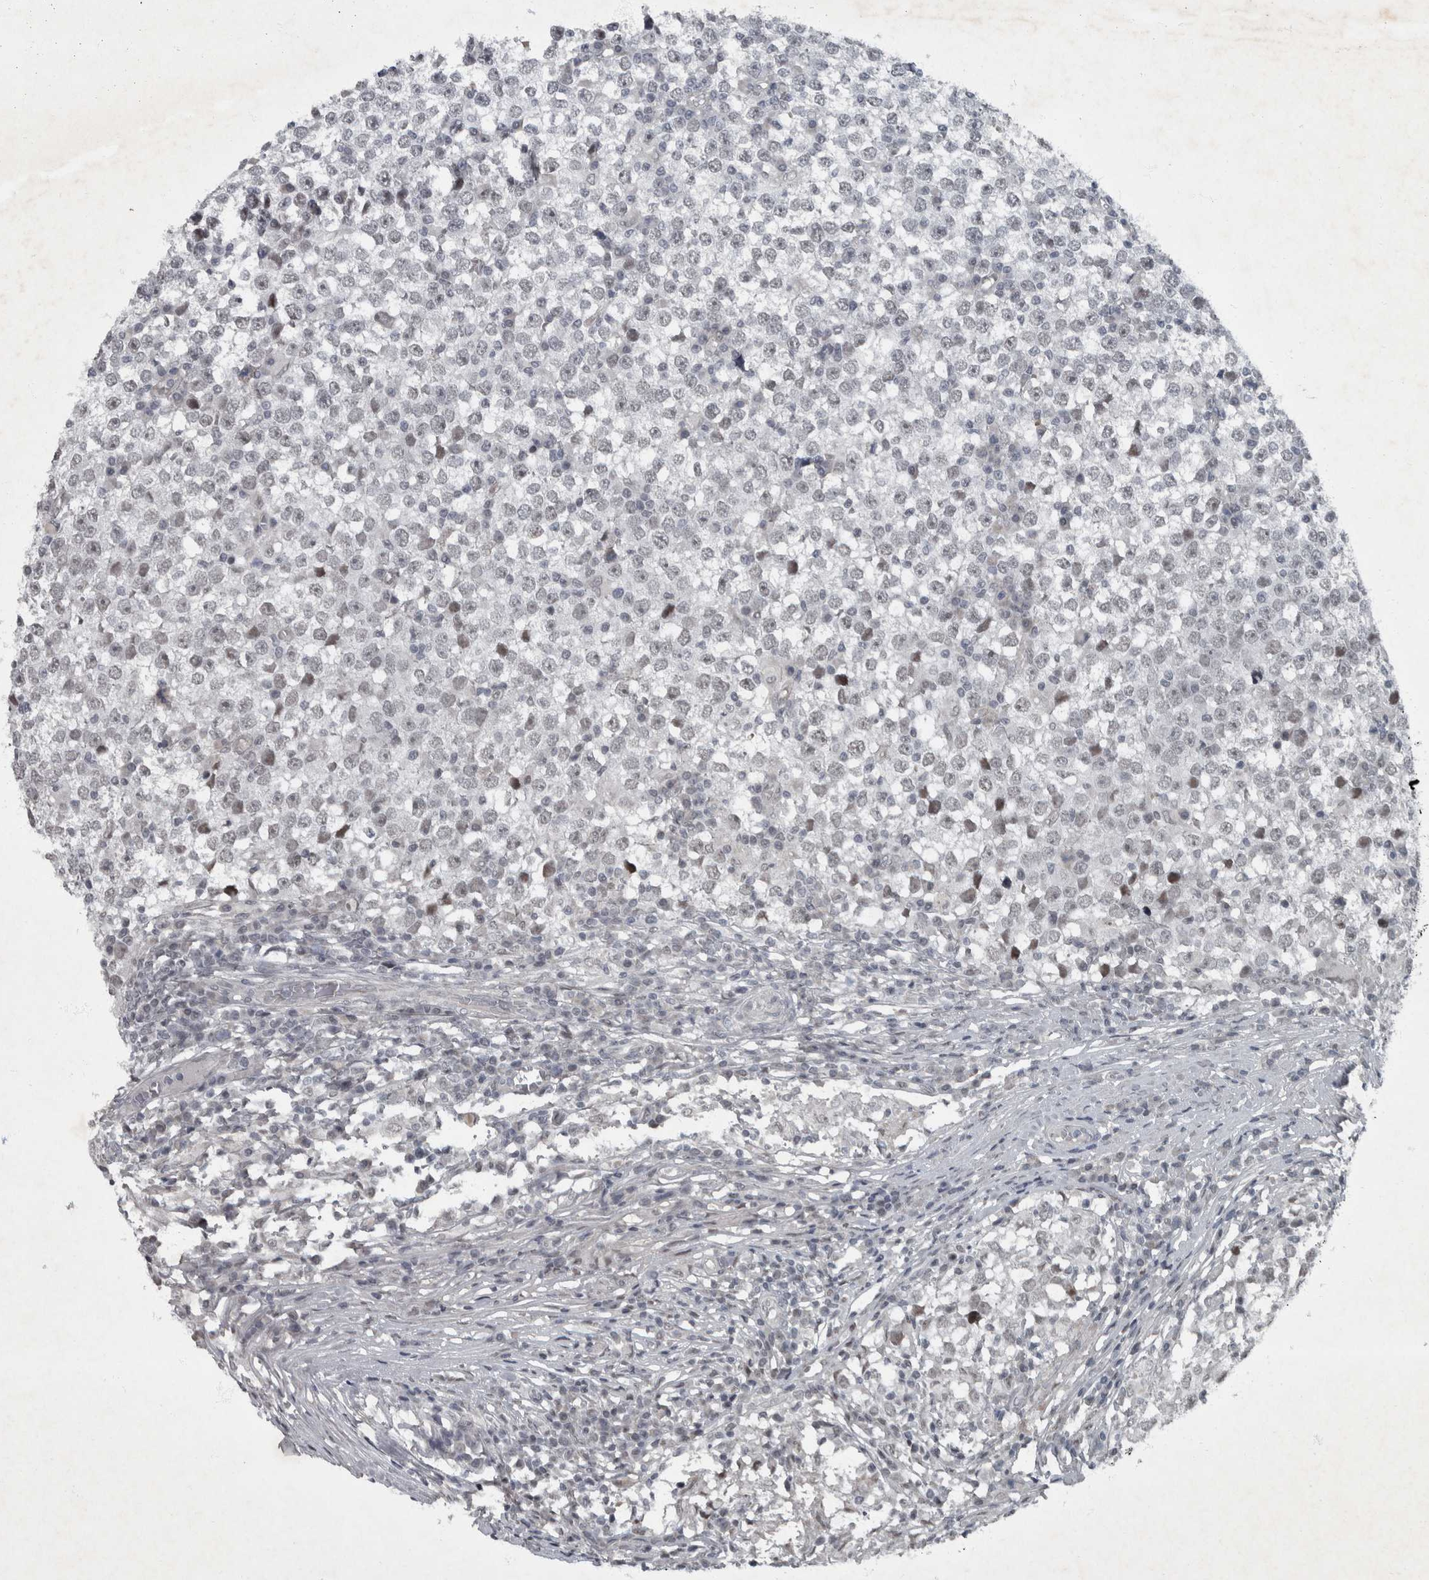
{"staining": {"intensity": "weak", "quantity": "<25%", "location": "nuclear"}, "tissue": "testis cancer", "cell_type": "Tumor cells", "image_type": "cancer", "snomed": [{"axis": "morphology", "description": "Seminoma, NOS"}, {"axis": "topography", "description": "Testis"}], "caption": "IHC of human testis seminoma demonstrates no positivity in tumor cells. The staining was performed using DAB (3,3'-diaminobenzidine) to visualize the protein expression in brown, while the nuclei were stained in blue with hematoxylin (Magnification: 20x).", "gene": "WDR33", "patient": {"sex": "male", "age": 65}}